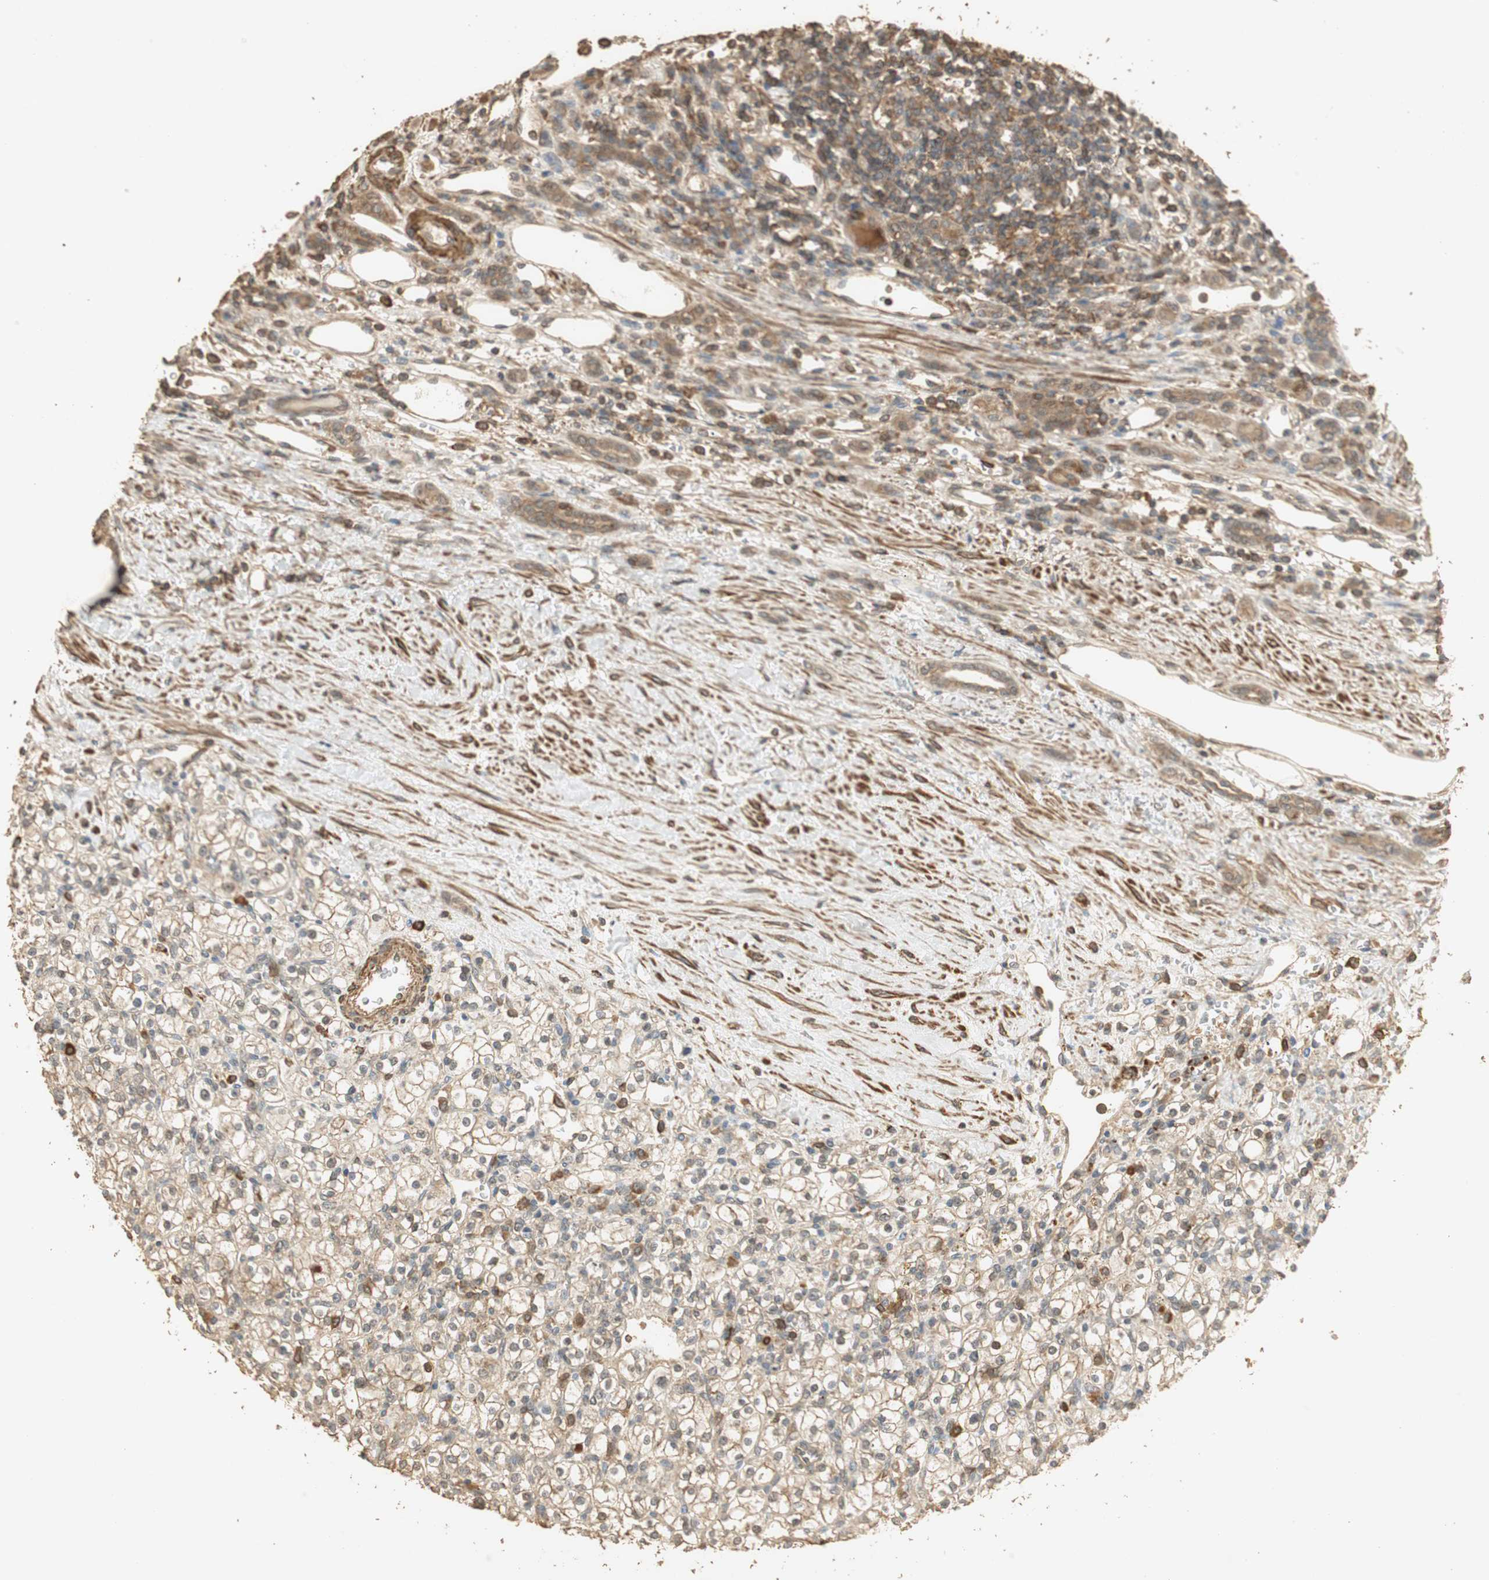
{"staining": {"intensity": "moderate", "quantity": ">75%", "location": "cytoplasmic/membranous"}, "tissue": "renal cancer", "cell_type": "Tumor cells", "image_type": "cancer", "snomed": [{"axis": "morphology", "description": "Normal tissue, NOS"}, {"axis": "morphology", "description": "Adenocarcinoma, NOS"}, {"axis": "topography", "description": "Kidney"}], "caption": "This is a micrograph of IHC staining of renal cancer, which shows moderate staining in the cytoplasmic/membranous of tumor cells.", "gene": "USP2", "patient": {"sex": "female", "age": 55}}